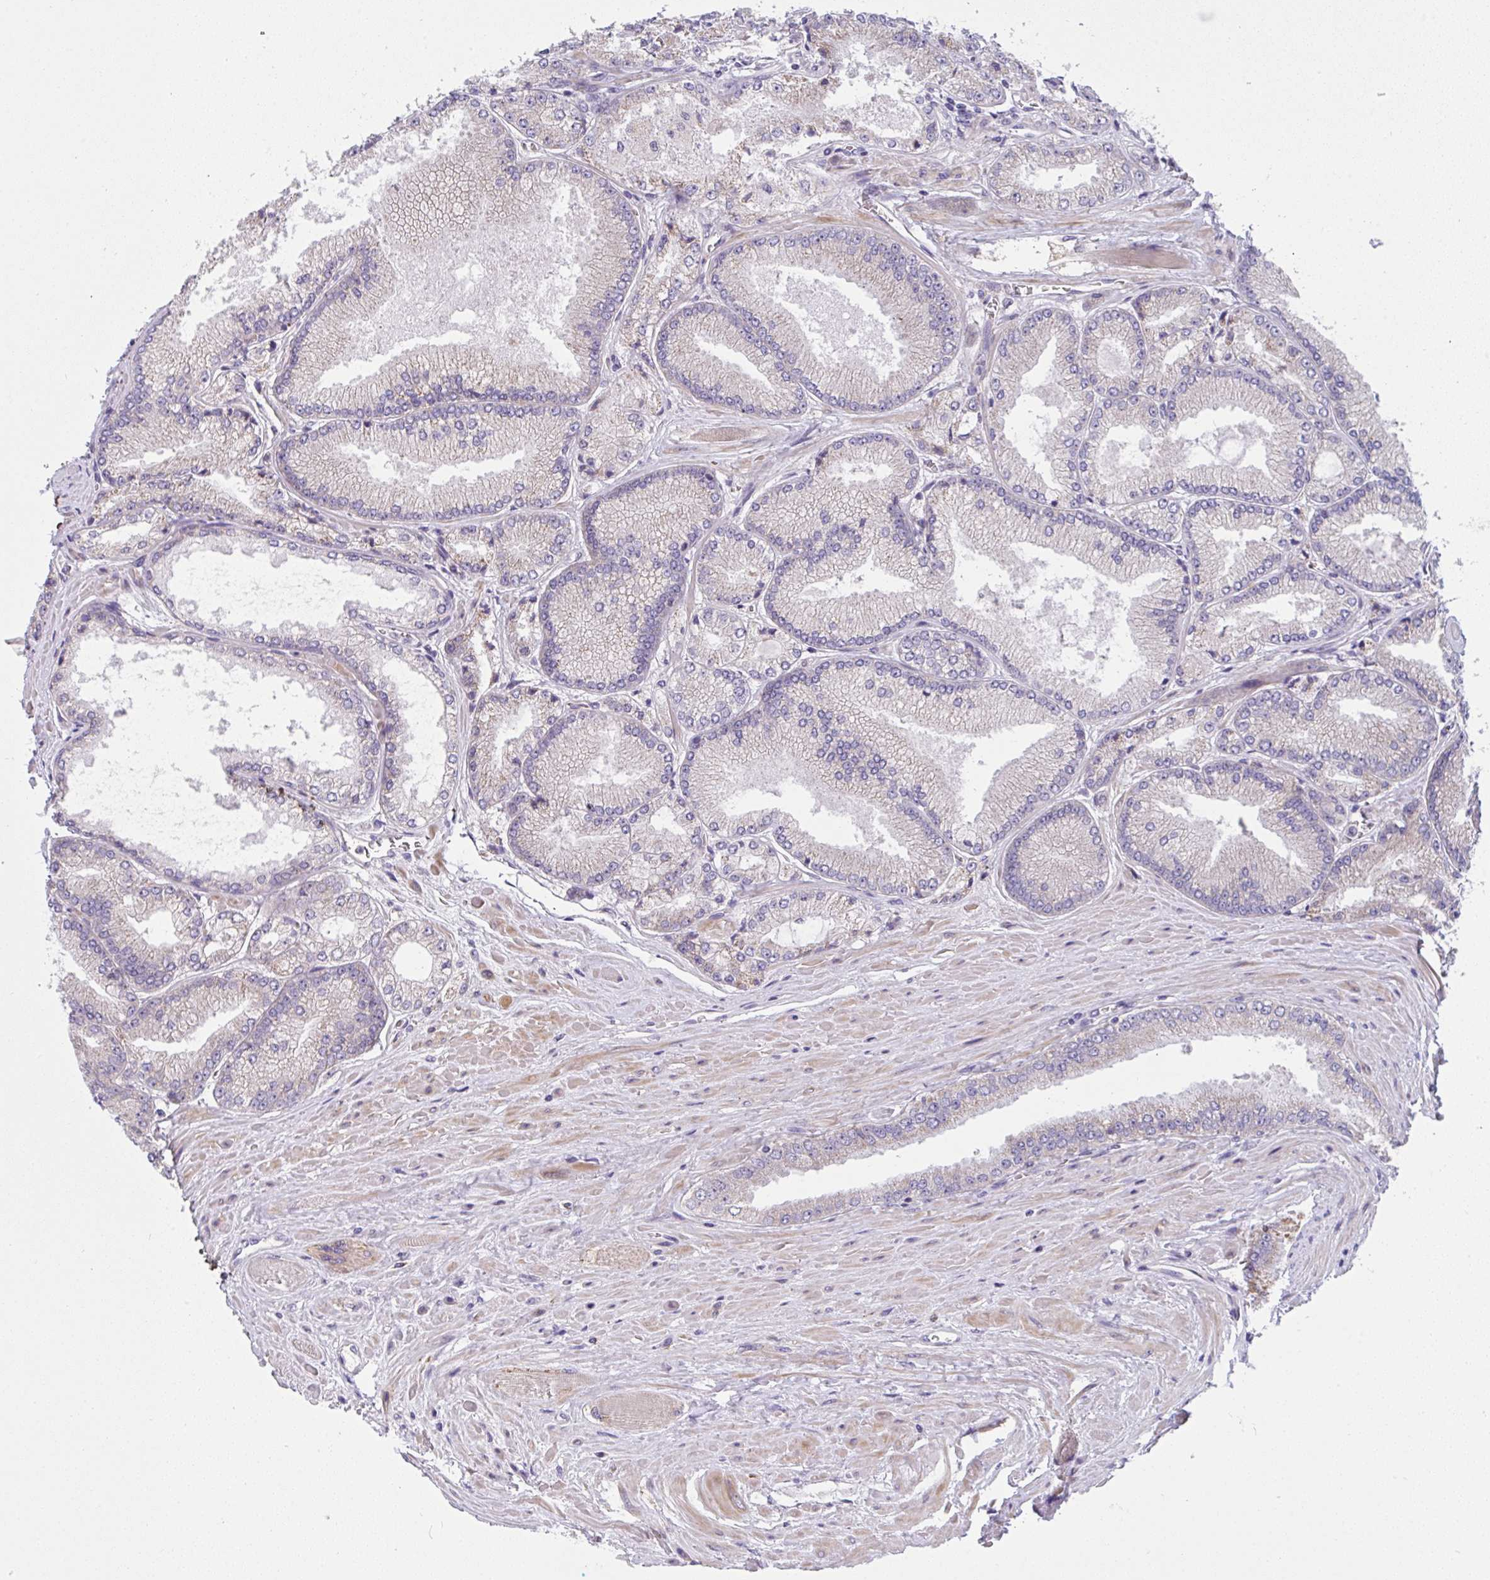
{"staining": {"intensity": "weak", "quantity": "<25%", "location": "cytoplasmic/membranous"}, "tissue": "prostate cancer", "cell_type": "Tumor cells", "image_type": "cancer", "snomed": [{"axis": "morphology", "description": "Adenocarcinoma, Low grade"}, {"axis": "topography", "description": "Prostate"}], "caption": "Human prostate cancer stained for a protein using immunohistochemistry shows no staining in tumor cells.", "gene": "NTN1", "patient": {"sex": "male", "age": 67}}